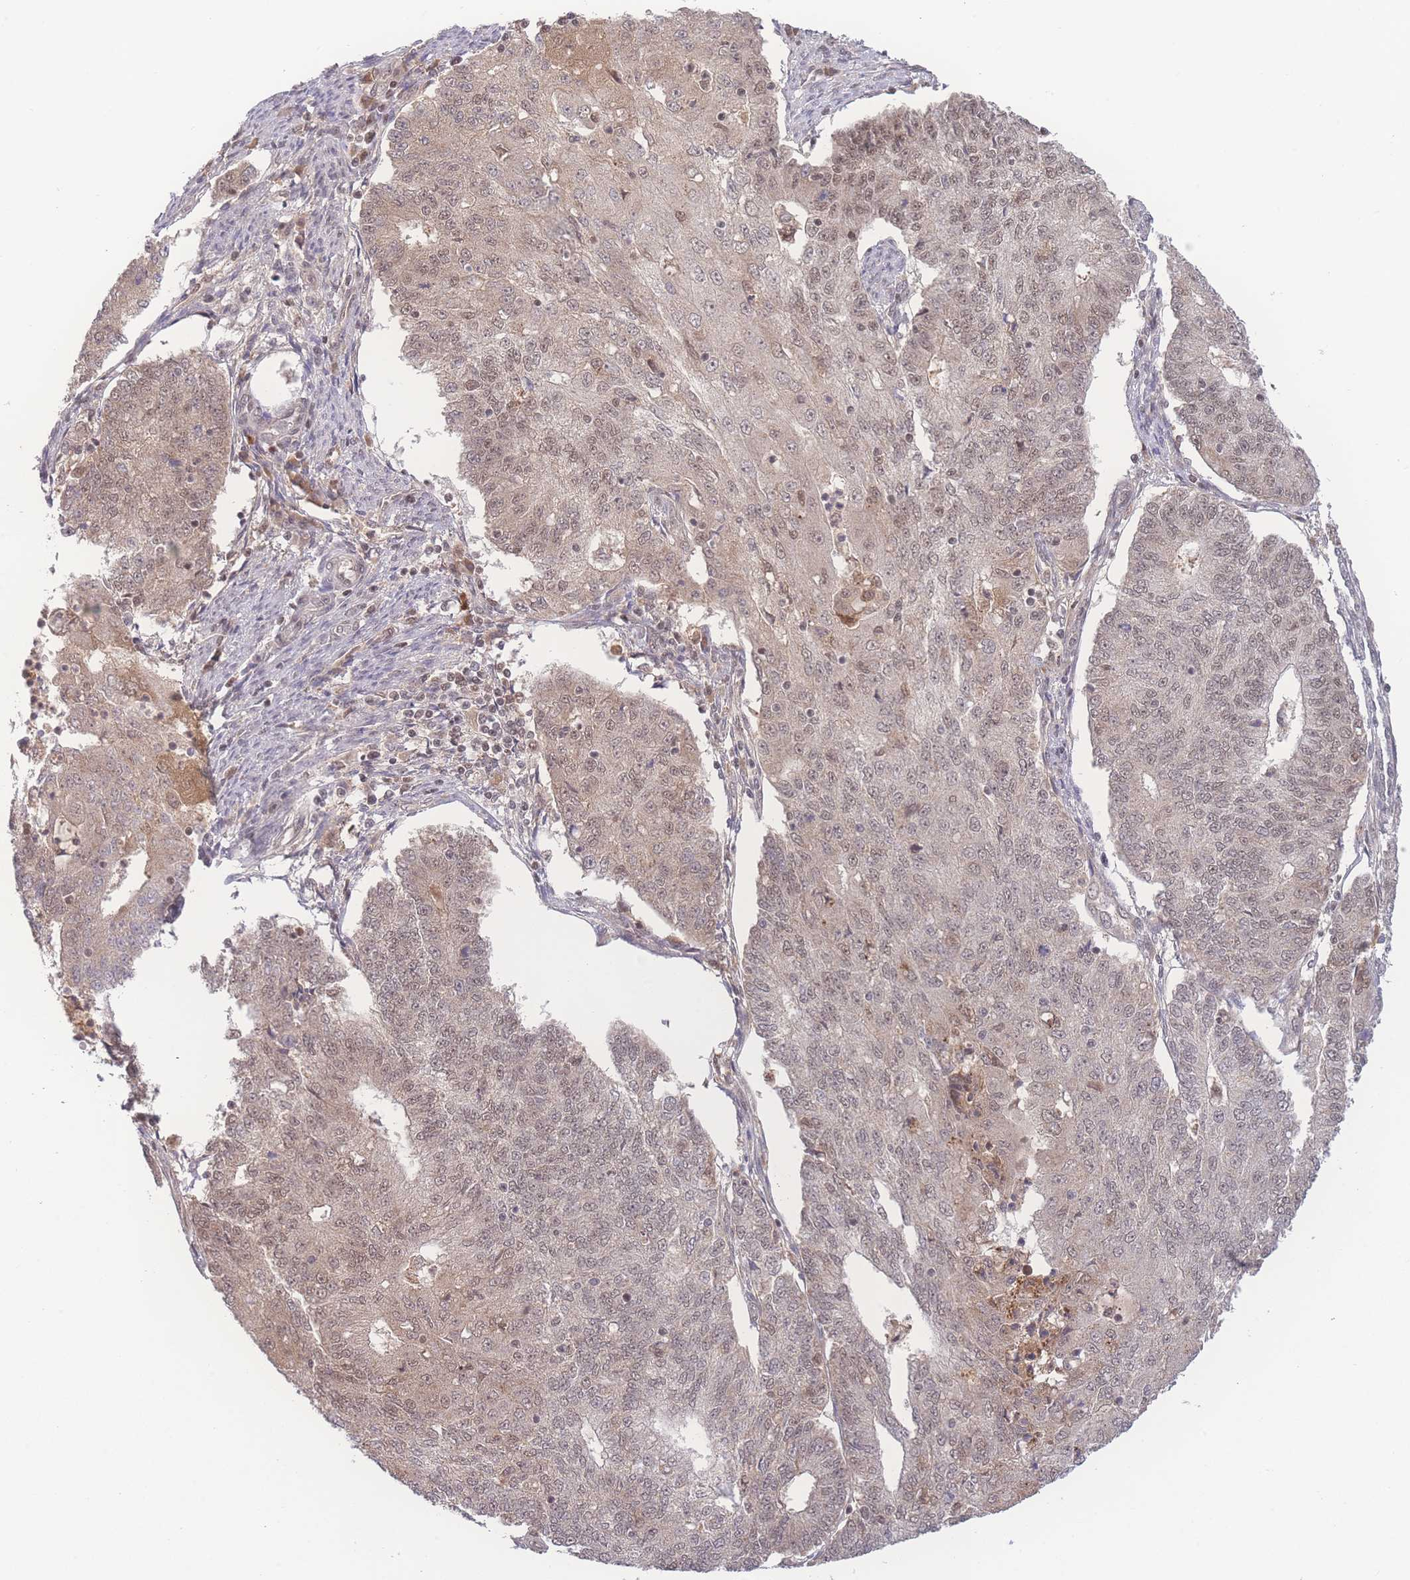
{"staining": {"intensity": "moderate", "quantity": "25%-75%", "location": "nuclear"}, "tissue": "endometrial cancer", "cell_type": "Tumor cells", "image_type": "cancer", "snomed": [{"axis": "morphology", "description": "Adenocarcinoma, NOS"}, {"axis": "topography", "description": "Endometrium"}], "caption": "Immunohistochemistry (IHC) photomicrograph of endometrial adenocarcinoma stained for a protein (brown), which shows medium levels of moderate nuclear expression in approximately 25%-75% of tumor cells.", "gene": "RAVER1", "patient": {"sex": "female", "age": 56}}